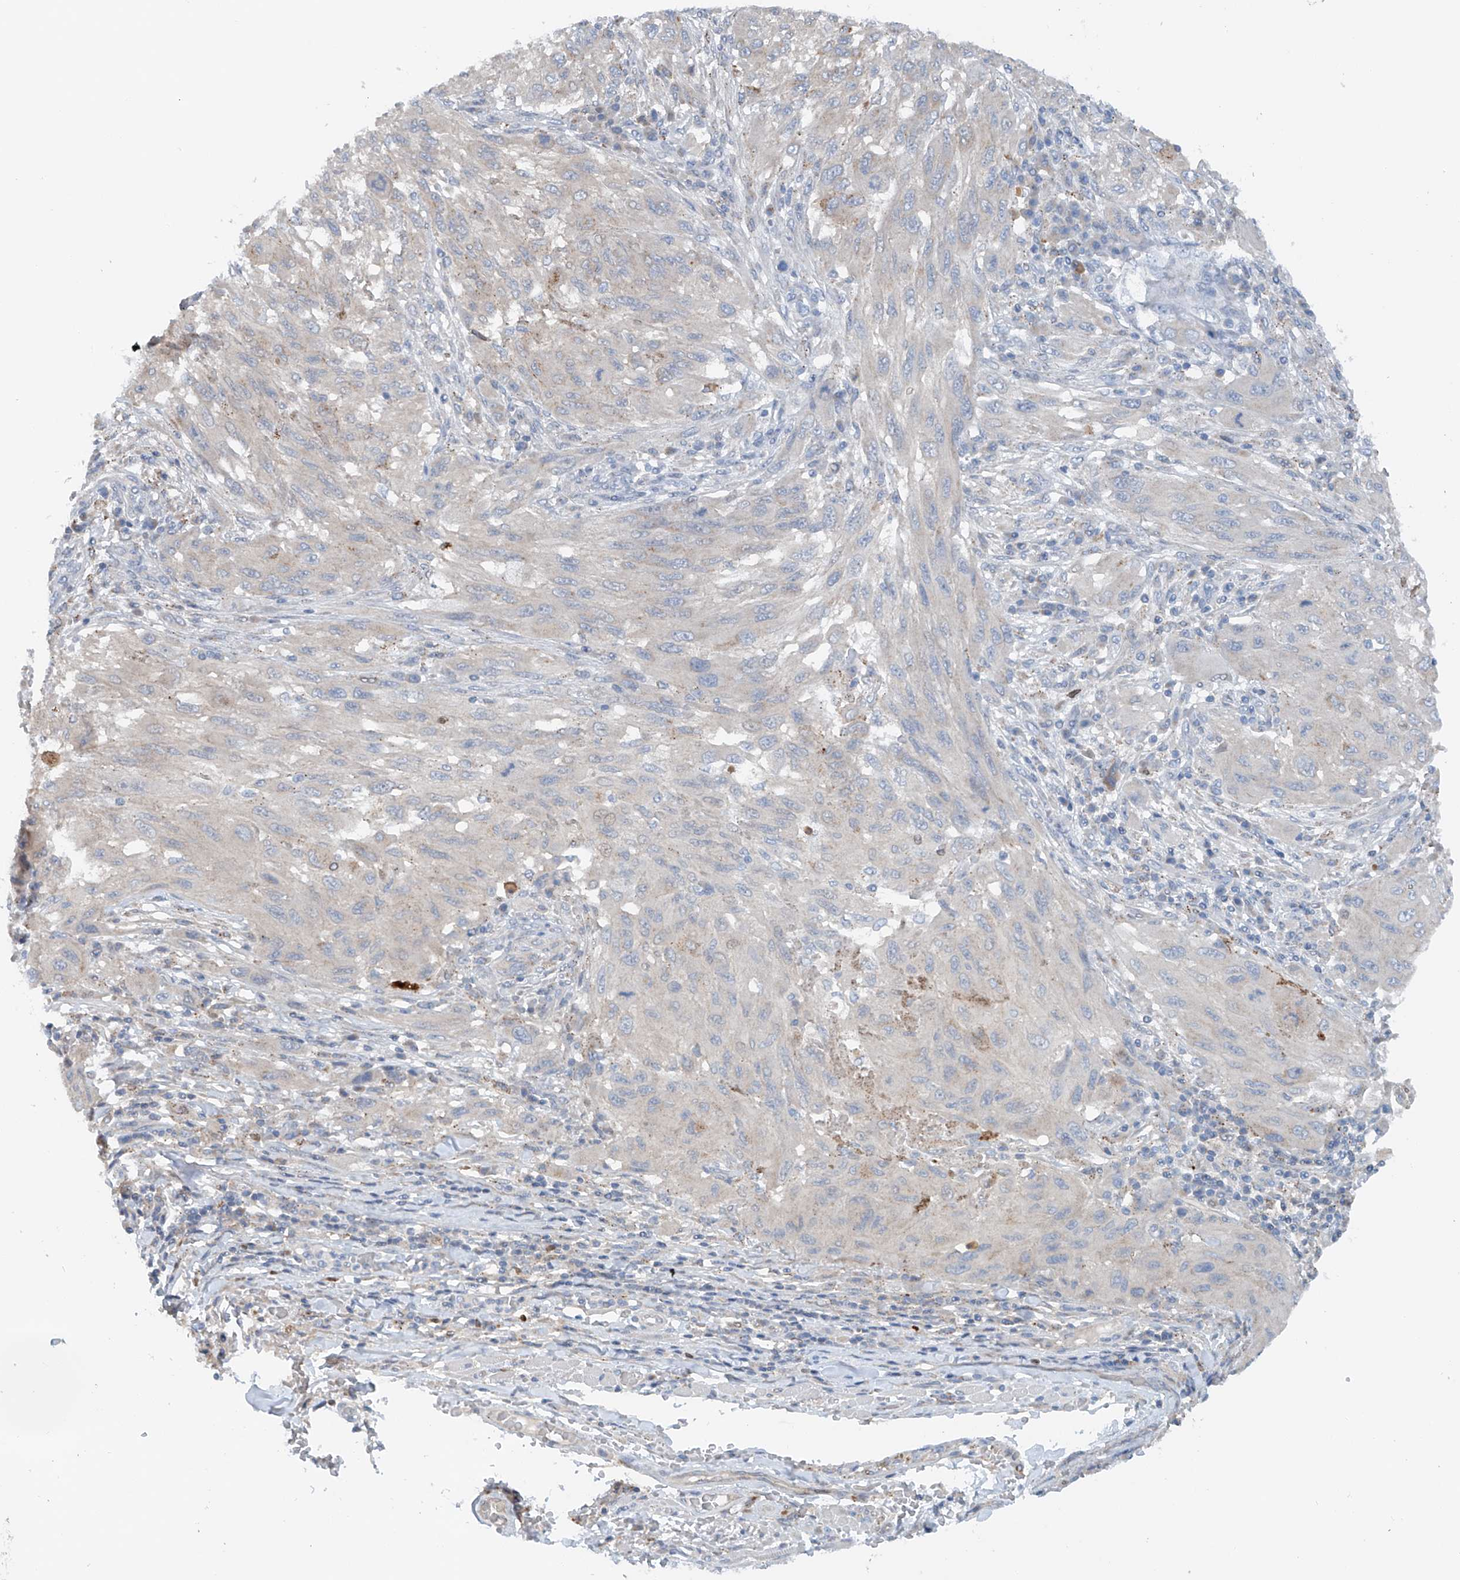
{"staining": {"intensity": "negative", "quantity": "none", "location": "none"}, "tissue": "melanoma", "cell_type": "Tumor cells", "image_type": "cancer", "snomed": [{"axis": "morphology", "description": "Malignant melanoma, NOS"}, {"axis": "topography", "description": "Skin"}], "caption": "Immunohistochemical staining of melanoma exhibits no significant positivity in tumor cells.", "gene": "CEP85L", "patient": {"sex": "female", "age": 91}}